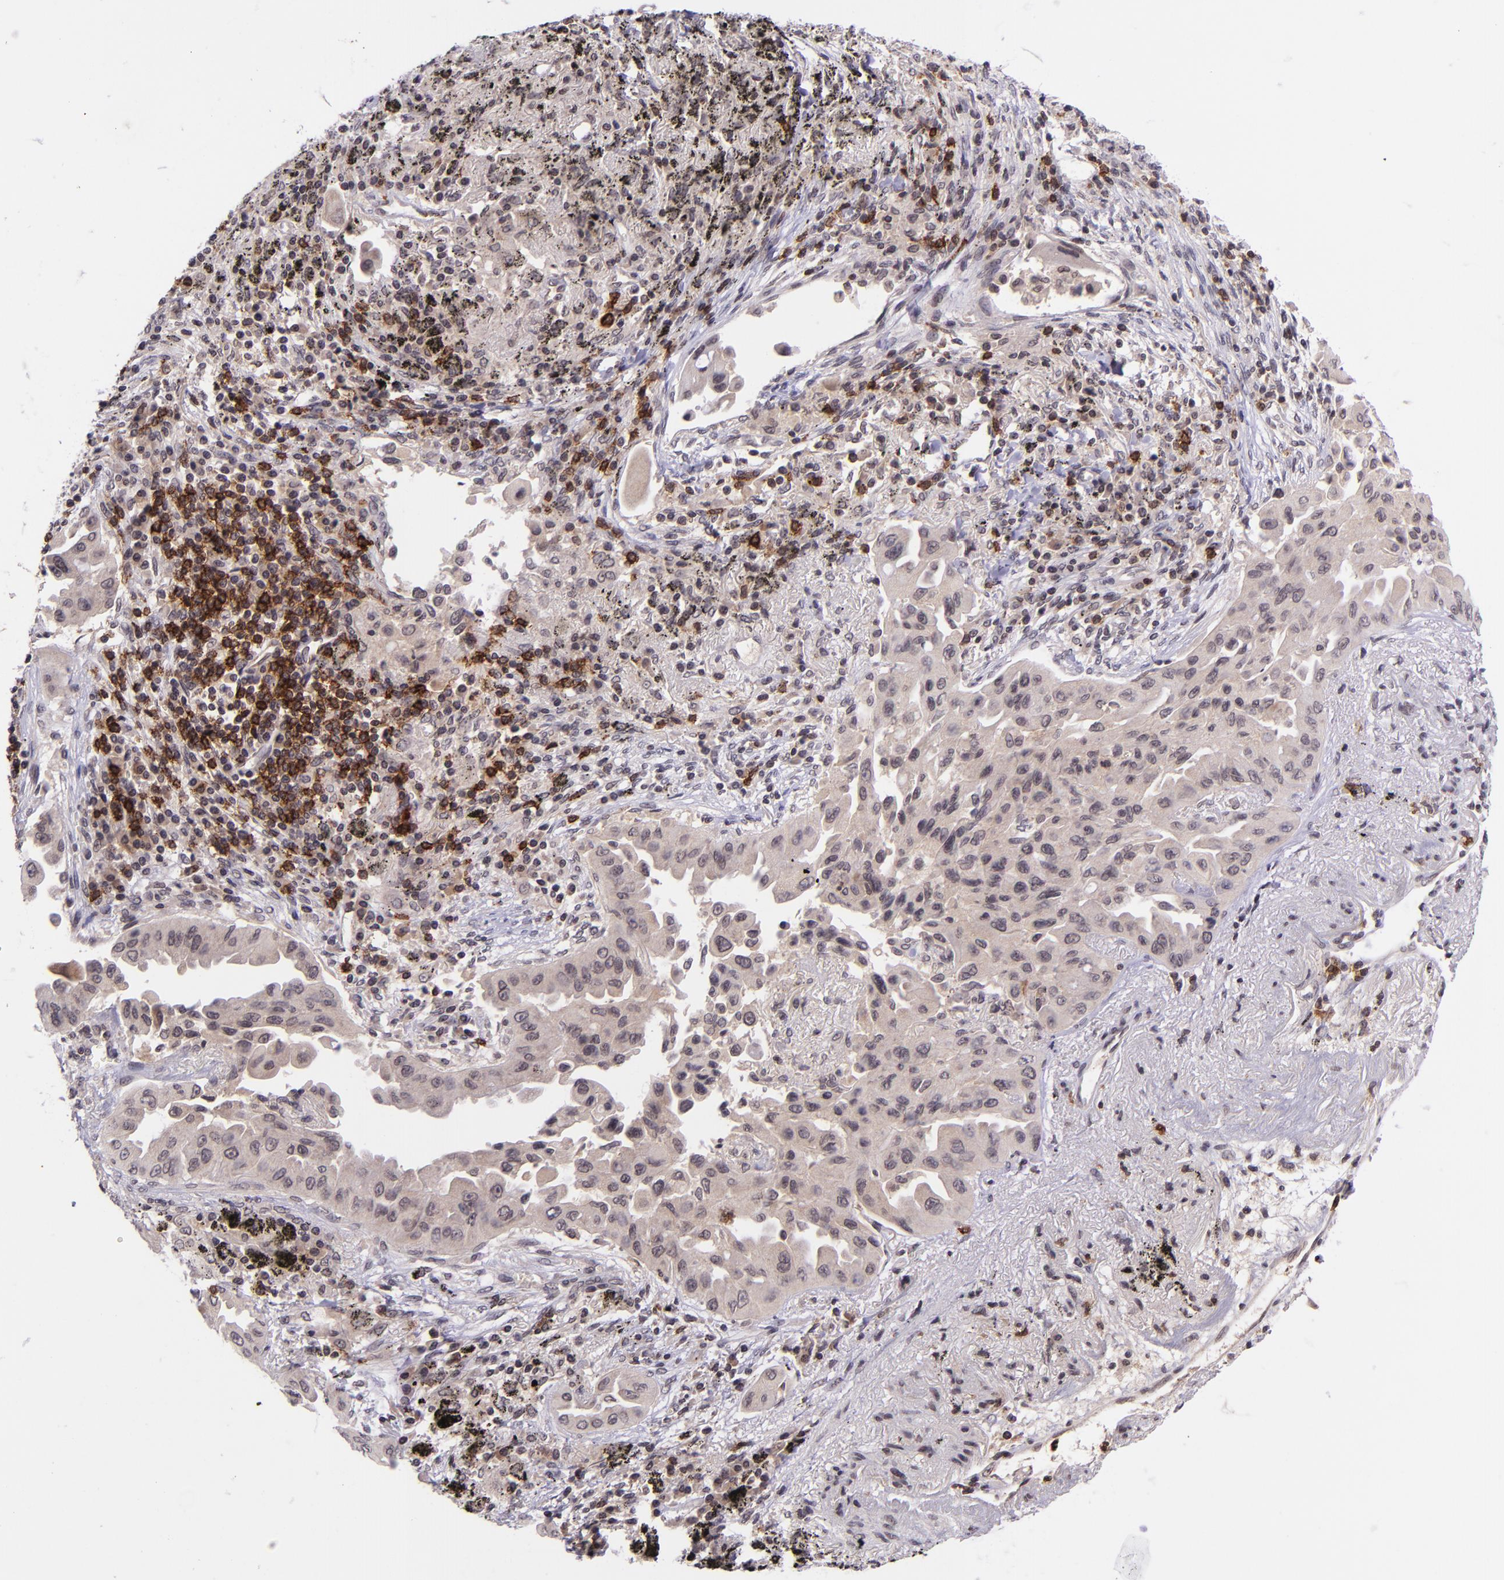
{"staining": {"intensity": "negative", "quantity": "none", "location": "none"}, "tissue": "lung cancer", "cell_type": "Tumor cells", "image_type": "cancer", "snomed": [{"axis": "morphology", "description": "Adenocarcinoma, NOS"}, {"axis": "topography", "description": "Lung"}], "caption": "Immunohistochemistry histopathology image of neoplastic tissue: adenocarcinoma (lung) stained with DAB (3,3'-diaminobenzidine) reveals no significant protein staining in tumor cells.", "gene": "SELL", "patient": {"sex": "male", "age": 68}}